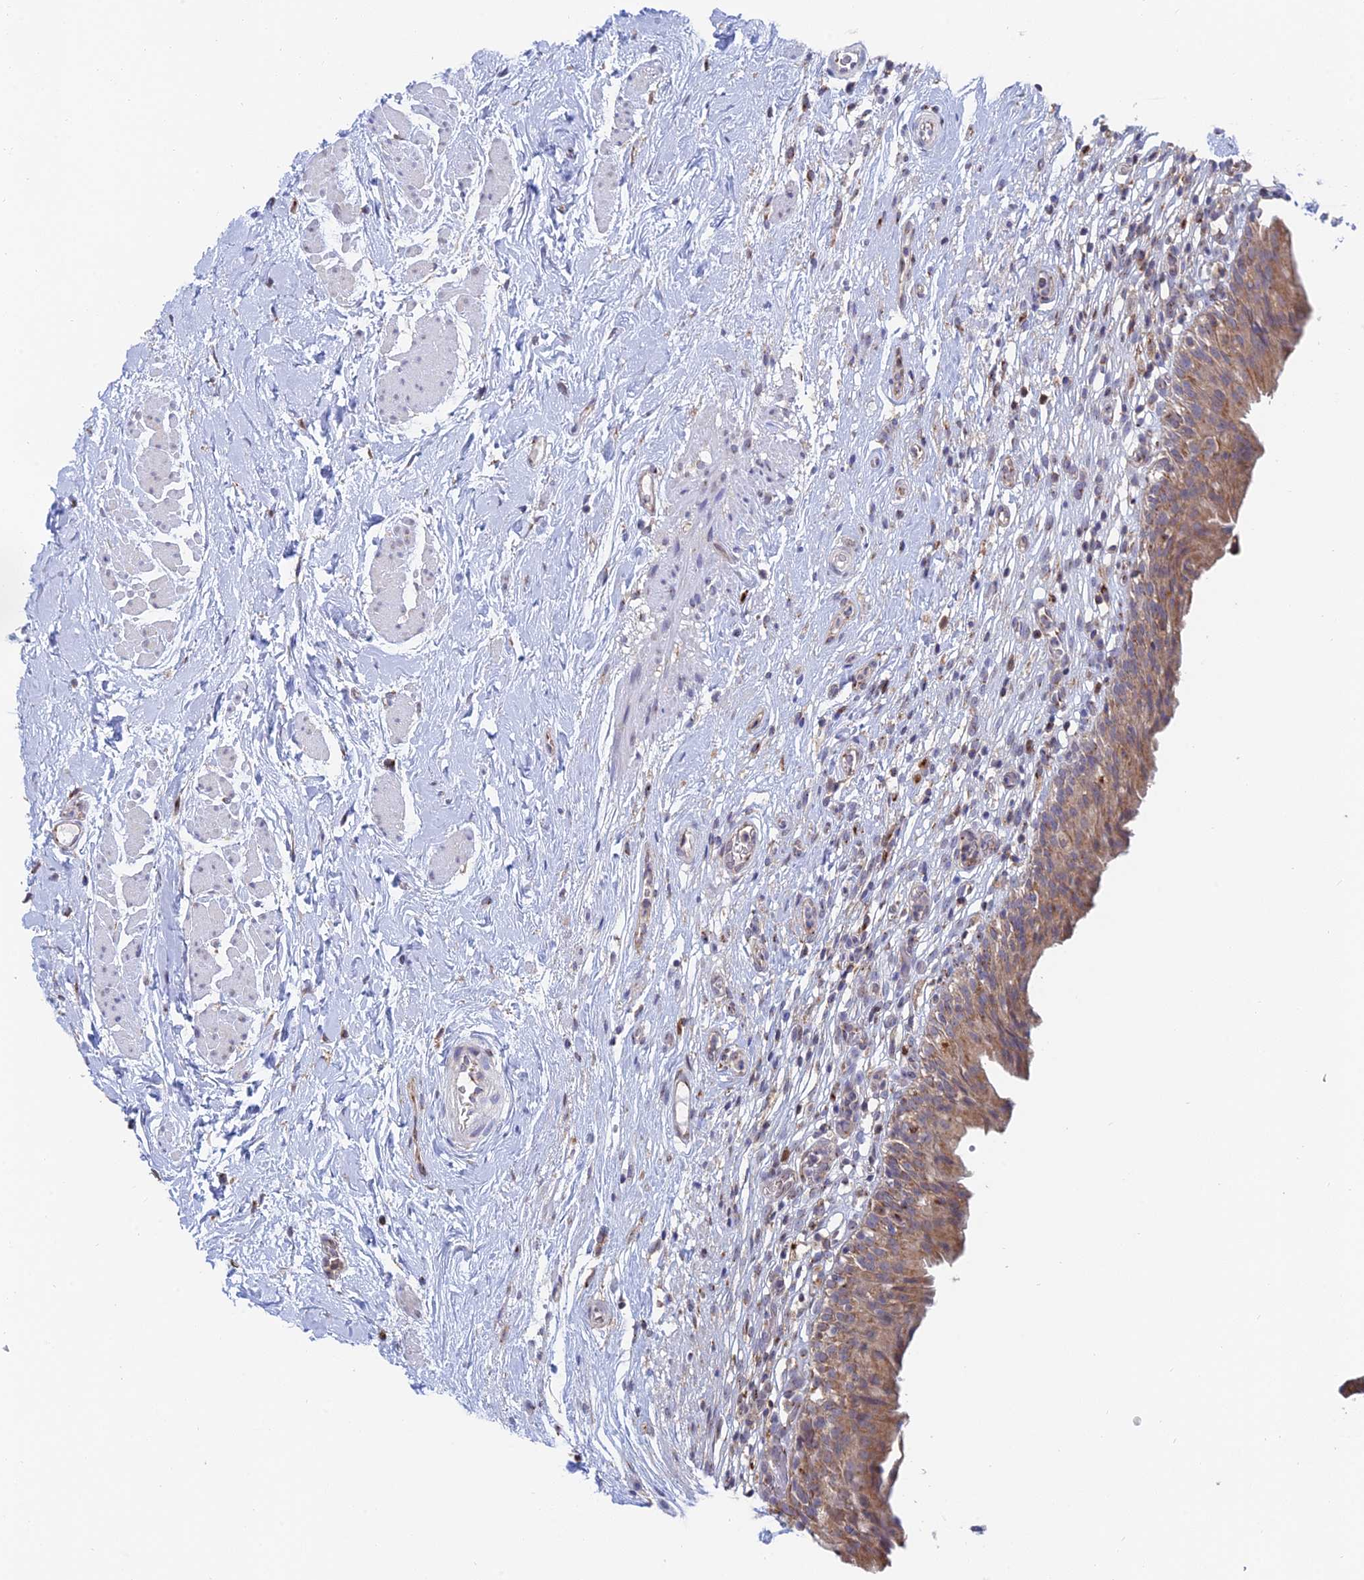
{"staining": {"intensity": "moderate", "quantity": "25%-75%", "location": "cytoplasmic/membranous"}, "tissue": "urinary bladder", "cell_type": "Urothelial cells", "image_type": "normal", "snomed": [{"axis": "morphology", "description": "Normal tissue, NOS"}, {"axis": "morphology", "description": "Inflammation, NOS"}, {"axis": "topography", "description": "Urinary bladder"}], "caption": "Brown immunohistochemical staining in benign human urinary bladder displays moderate cytoplasmic/membranous staining in about 25%-75% of urothelial cells.", "gene": "ENSG00000267561", "patient": {"sex": "male", "age": 63}}